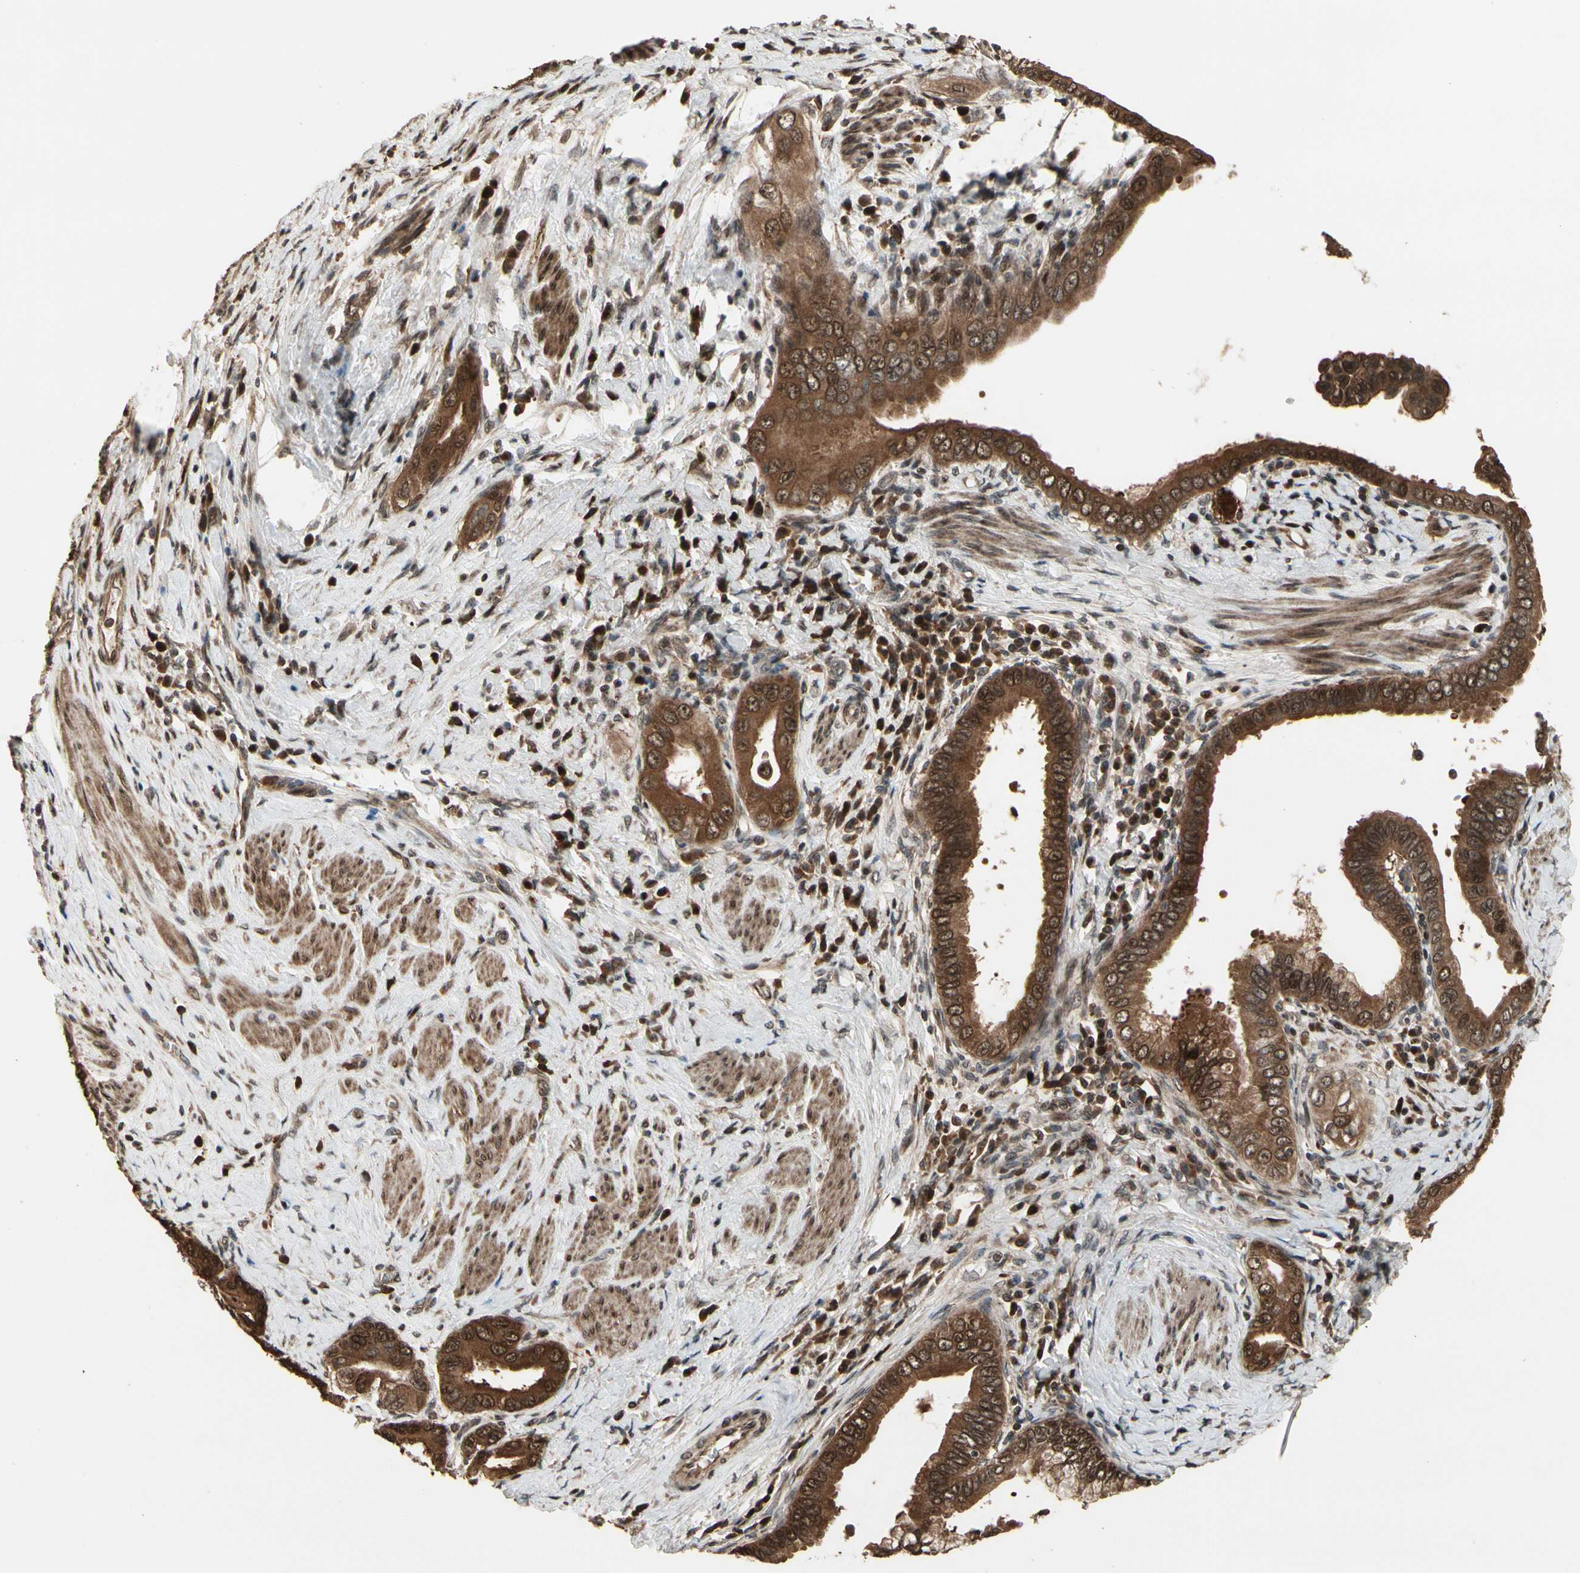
{"staining": {"intensity": "moderate", "quantity": "25%-75%", "location": "cytoplasmic/membranous,nuclear"}, "tissue": "pancreatic cancer", "cell_type": "Tumor cells", "image_type": "cancer", "snomed": [{"axis": "morphology", "description": "Normal tissue, NOS"}, {"axis": "topography", "description": "Lymph node"}], "caption": "Protein staining of pancreatic cancer tissue shows moderate cytoplasmic/membranous and nuclear positivity in about 25%-75% of tumor cells.", "gene": "CSF1R", "patient": {"sex": "male", "age": 50}}